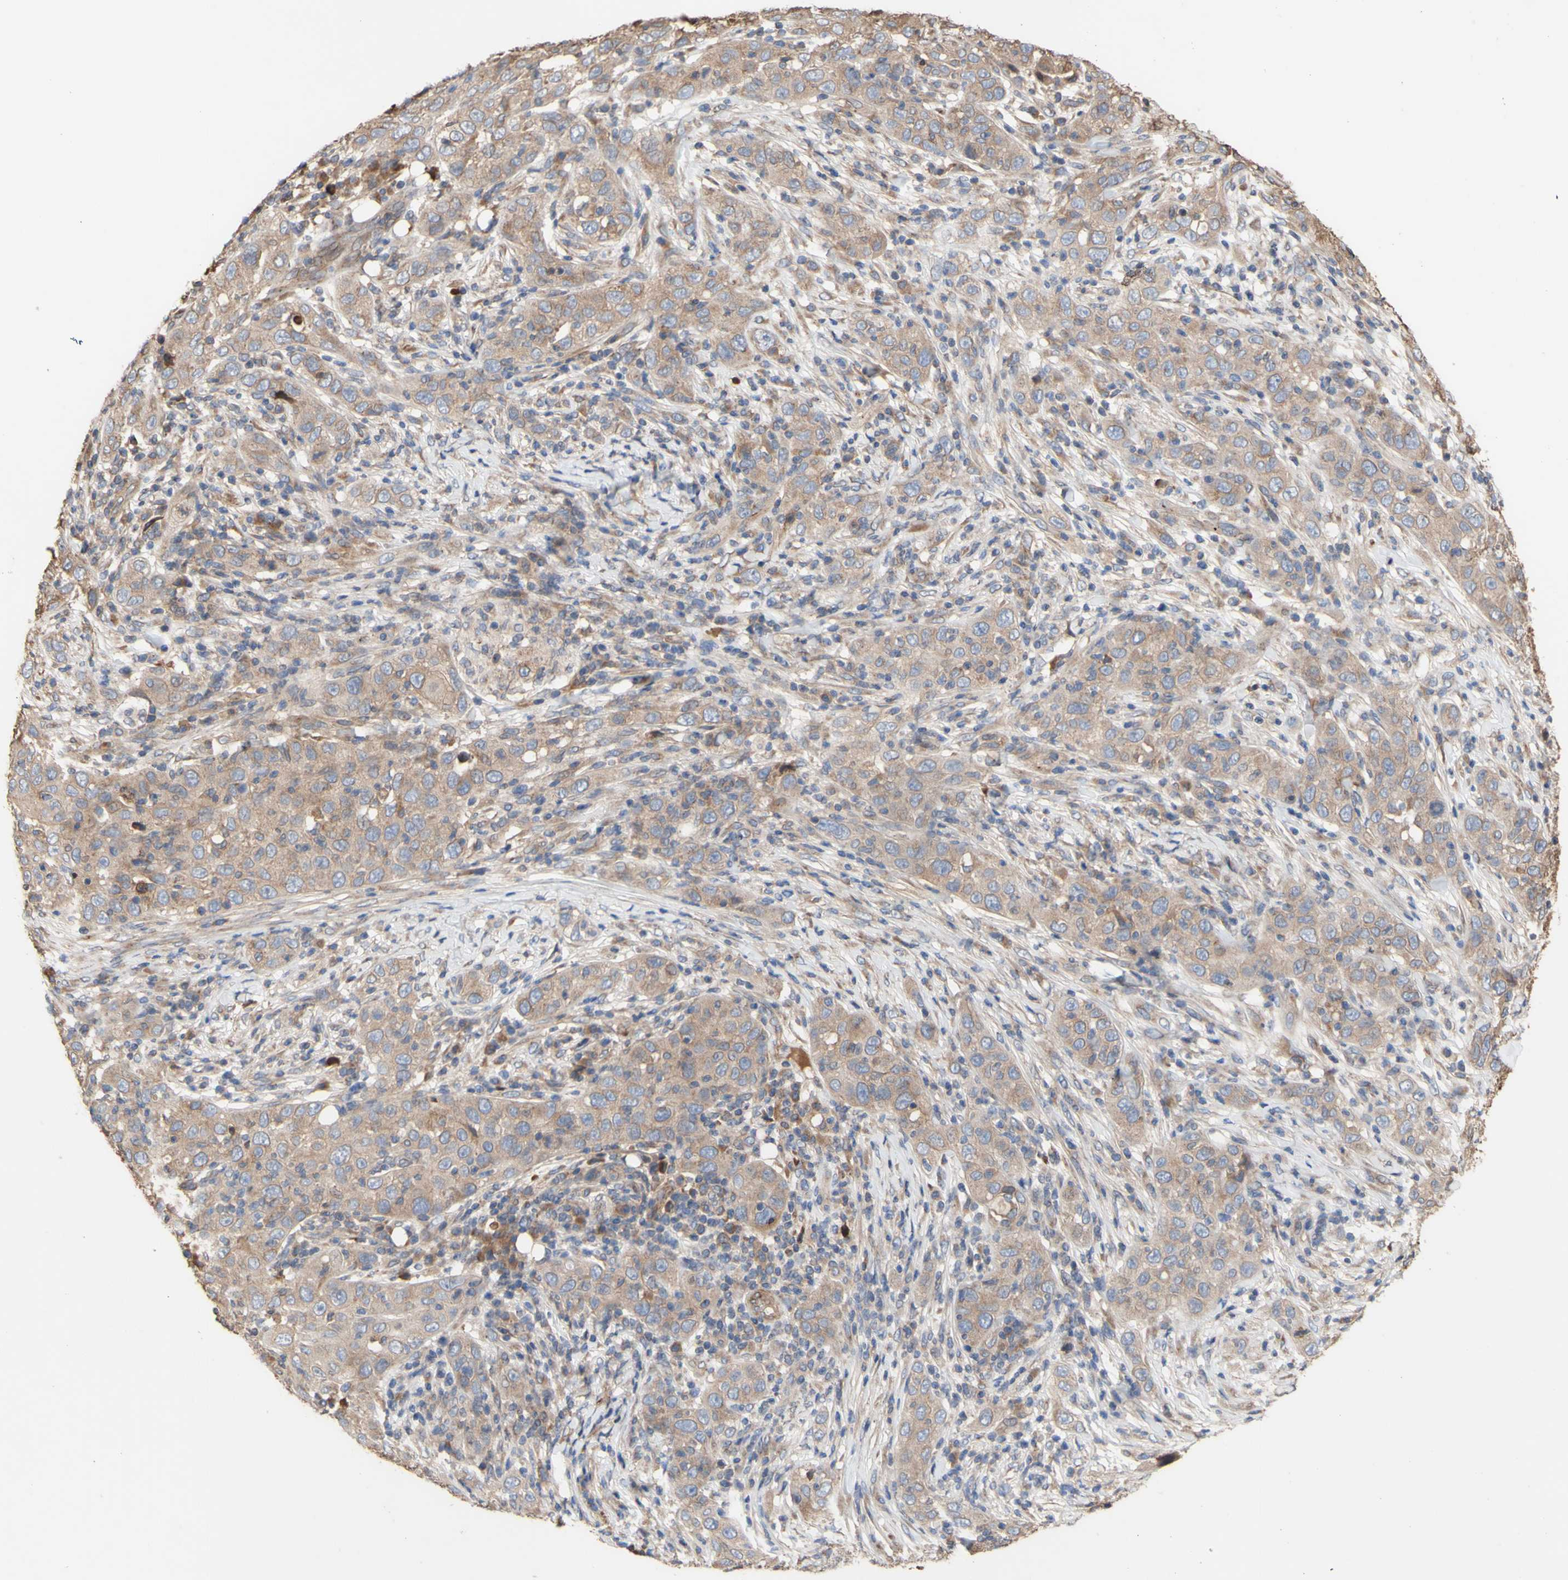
{"staining": {"intensity": "moderate", "quantity": ">75%", "location": "cytoplasmic/membranous"}, "tissue": "skin cancer", "cell_type": "Tumor cells", "image_type": "cancer", "snomed": [{"axis": "morphology", "description": "Squamous cell carcinoma, NOS"}, {"axis": "topography", "description": "Skin"}], "caption": "This image demonstrates immunohistochemistry staining of human squamous cell carcinoma (skin), with medium moderate cytoplasmic/membranous positivity in about >75% of tumor cells.", "gene": "NECTIN3", "patient": {"sex": "female", "age": 88}}